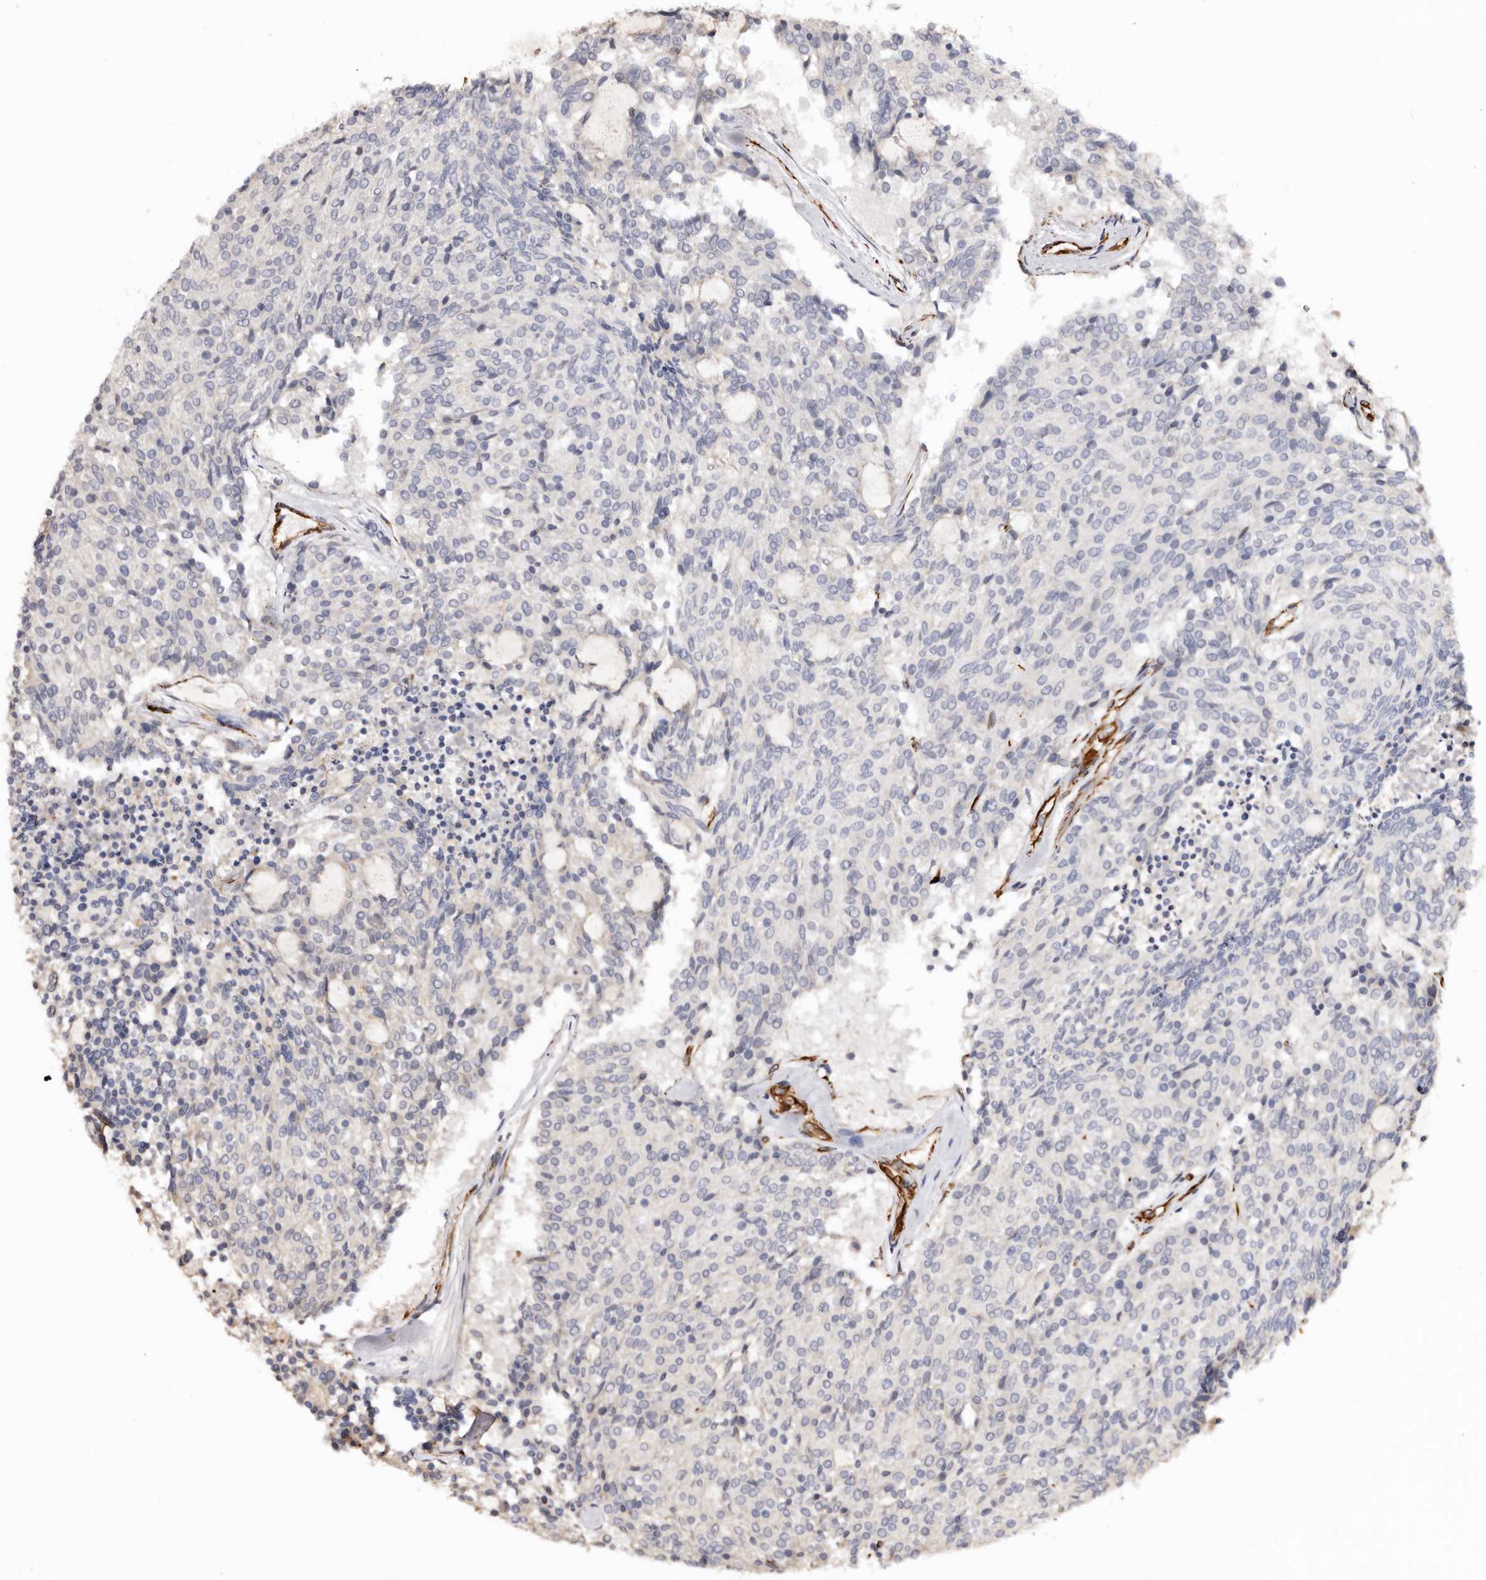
{"staining": {"intensity": "negative", "quantity": "none", "location": "none"}, "tissue": "carcinoid", "cell_type": "Tumor cells", "image_type": "cancer", "snomed": [{"axis": "morphology", "description": "Carcinoid, malignant, NOS"}, {"axis": "topography", "description": "Pancreas"}], "caption": "Photomicrograph shows no protein expression in tumor cells of carcinoid tissue.", "gene": "ZNF557", "patient": {"sex": "female", "age": 54}}